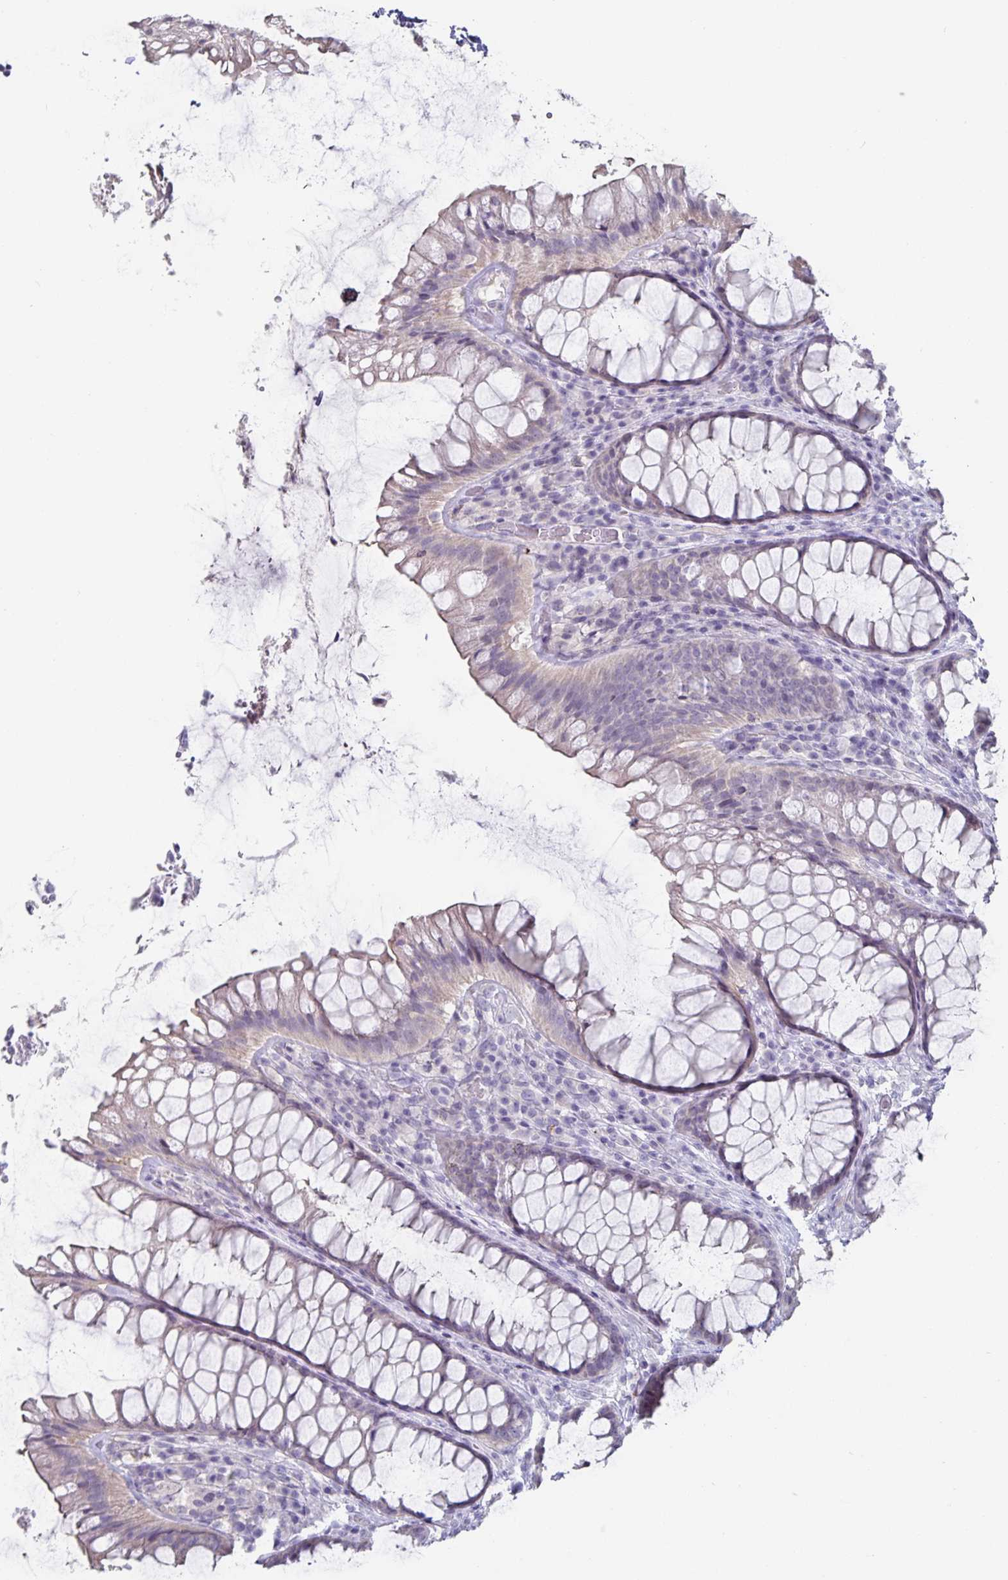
{"staining": {"intensity": "weak", "quantity": "25%-75%", "location": "cytoplasmic/membranous"}, "tissue": "rectum", "cell_type": "Glandular cells", "image_type": "normal", "snomed": [{"axis": "morphology", "description": "Normal tissue, NOS"}, {"axis": "topography", "description": "Rectum"}], "caption": "DAB (3,3'-diaminobenzidine) immunohistochemical staining of unremarkable human rectum exhibits weak cytoplasmic/membranous protein positivity in about 25%-75% of glandular cells.", "gene": "DNAH9", "patient": {"sex": "male", "age": 72}}